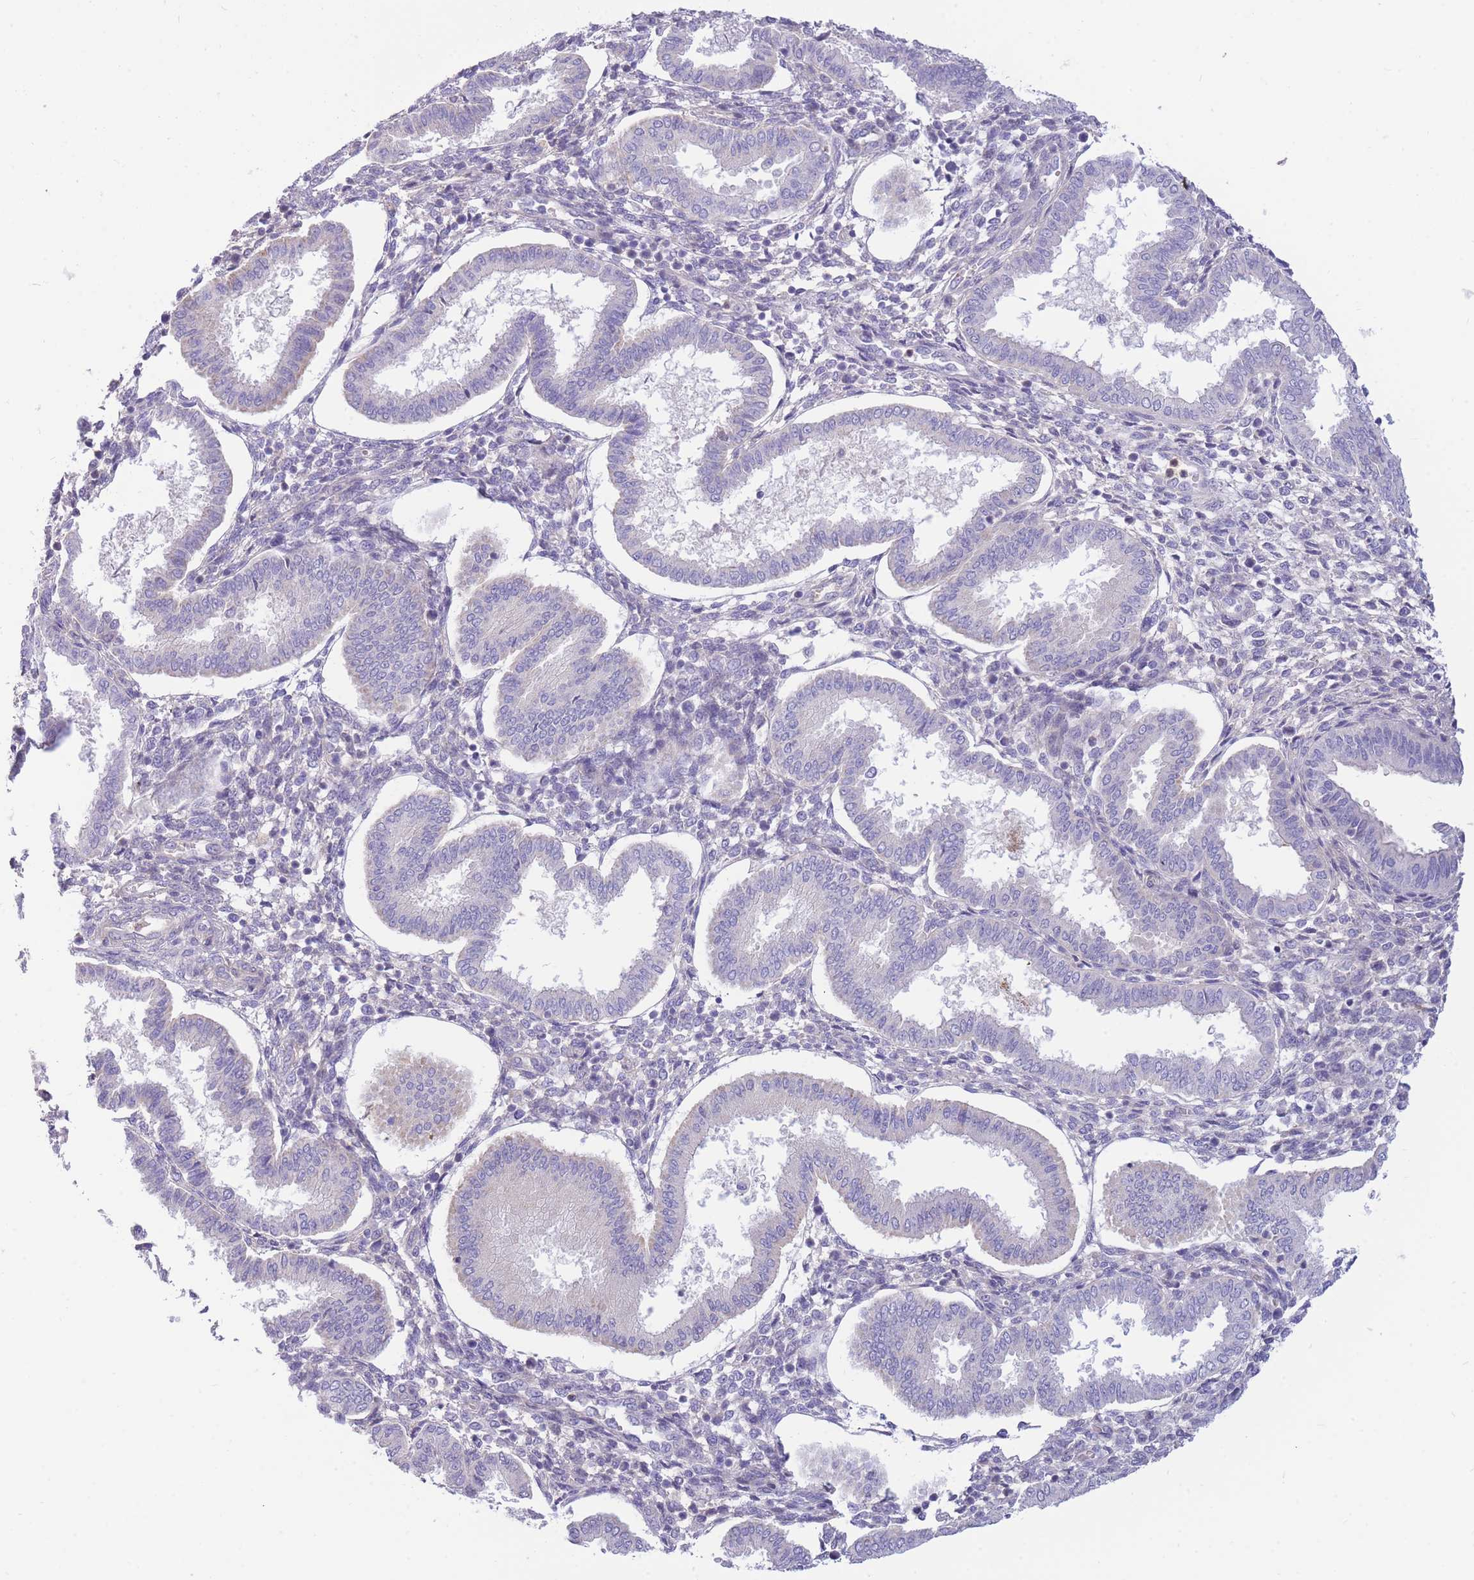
{"staining": {"intensity": "negative", "quantity": "none", "location": "none"}, "tissue": "endometrium", "cell_type": "Cells in endometrial stroma", "image_type": "normal", "snomed": [{"axis": "morphology", "description": "Normal tissue, NOS"}, {"axis": "topography", "description": "Endometrium"}], "caption": "DAB (3,3'-diaminobenzidine) immunohistochemical staining of unremarkable human endometrium displays no significant positivity in cells in endometrial stroma.", "gene": "SULT1A1", "patient": {"sex": "female", "age": 24}}